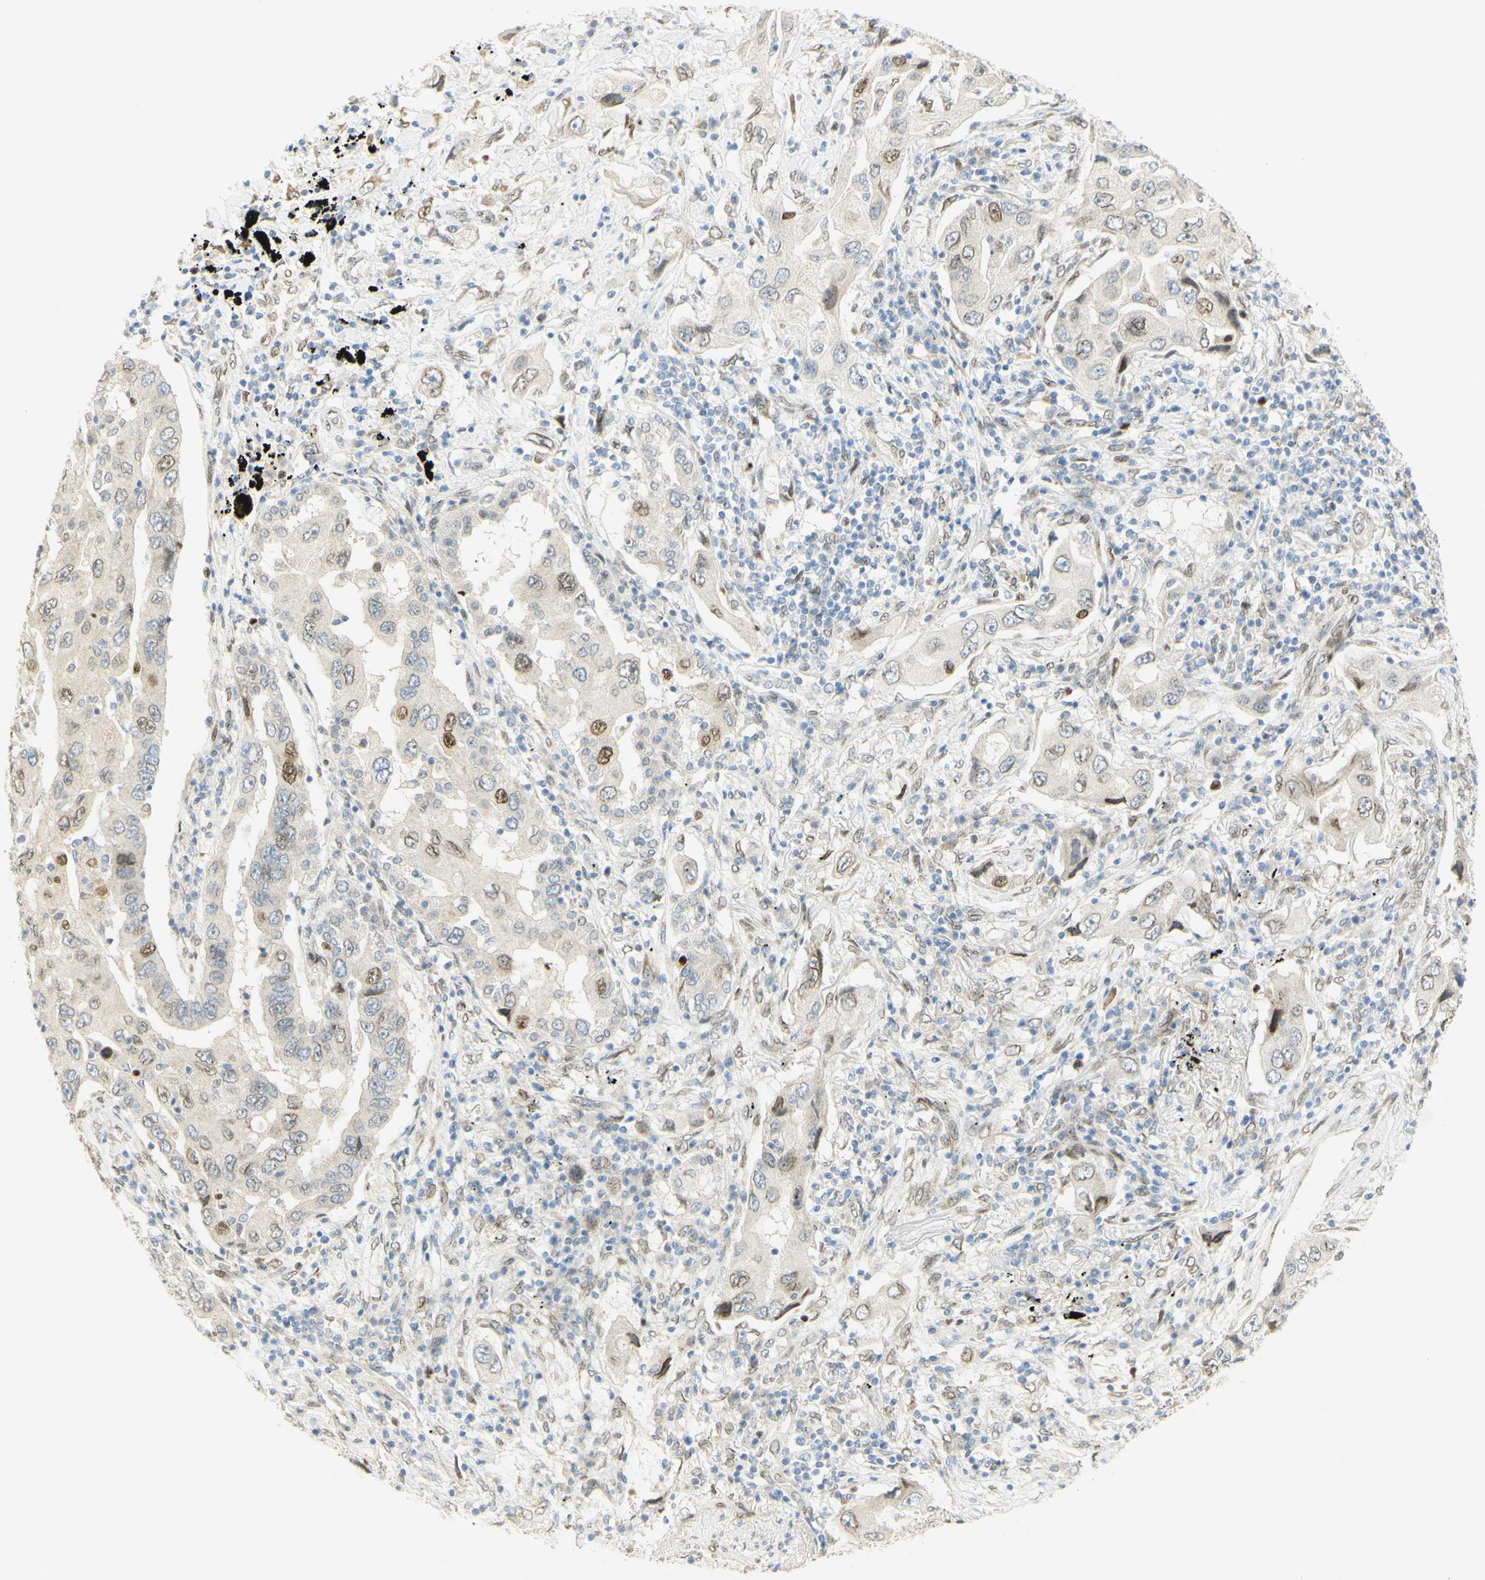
{"staining": {"intensity": "strong", "quantity": "<25%", "location": "nuclear"}, "tissue": "lung cancer", "cell_type": "Tumor cells", "image_type": "cancer", "snomed": [{"axis": "morphology", "description": "Adenocarcinoma, NOS"}, {"axis": "topography", "description": "Lung"}], "caption": "Tumor cells display medium levels of strong nuclear expression in about <25% of cells in lung cancer. The staining was performed using DAB, with brown indicating positive protein expression. Nuclei are stained blue with hematoxylin.", "gene": "E2F1", "patient": {"sex": "female", "age": 65}}